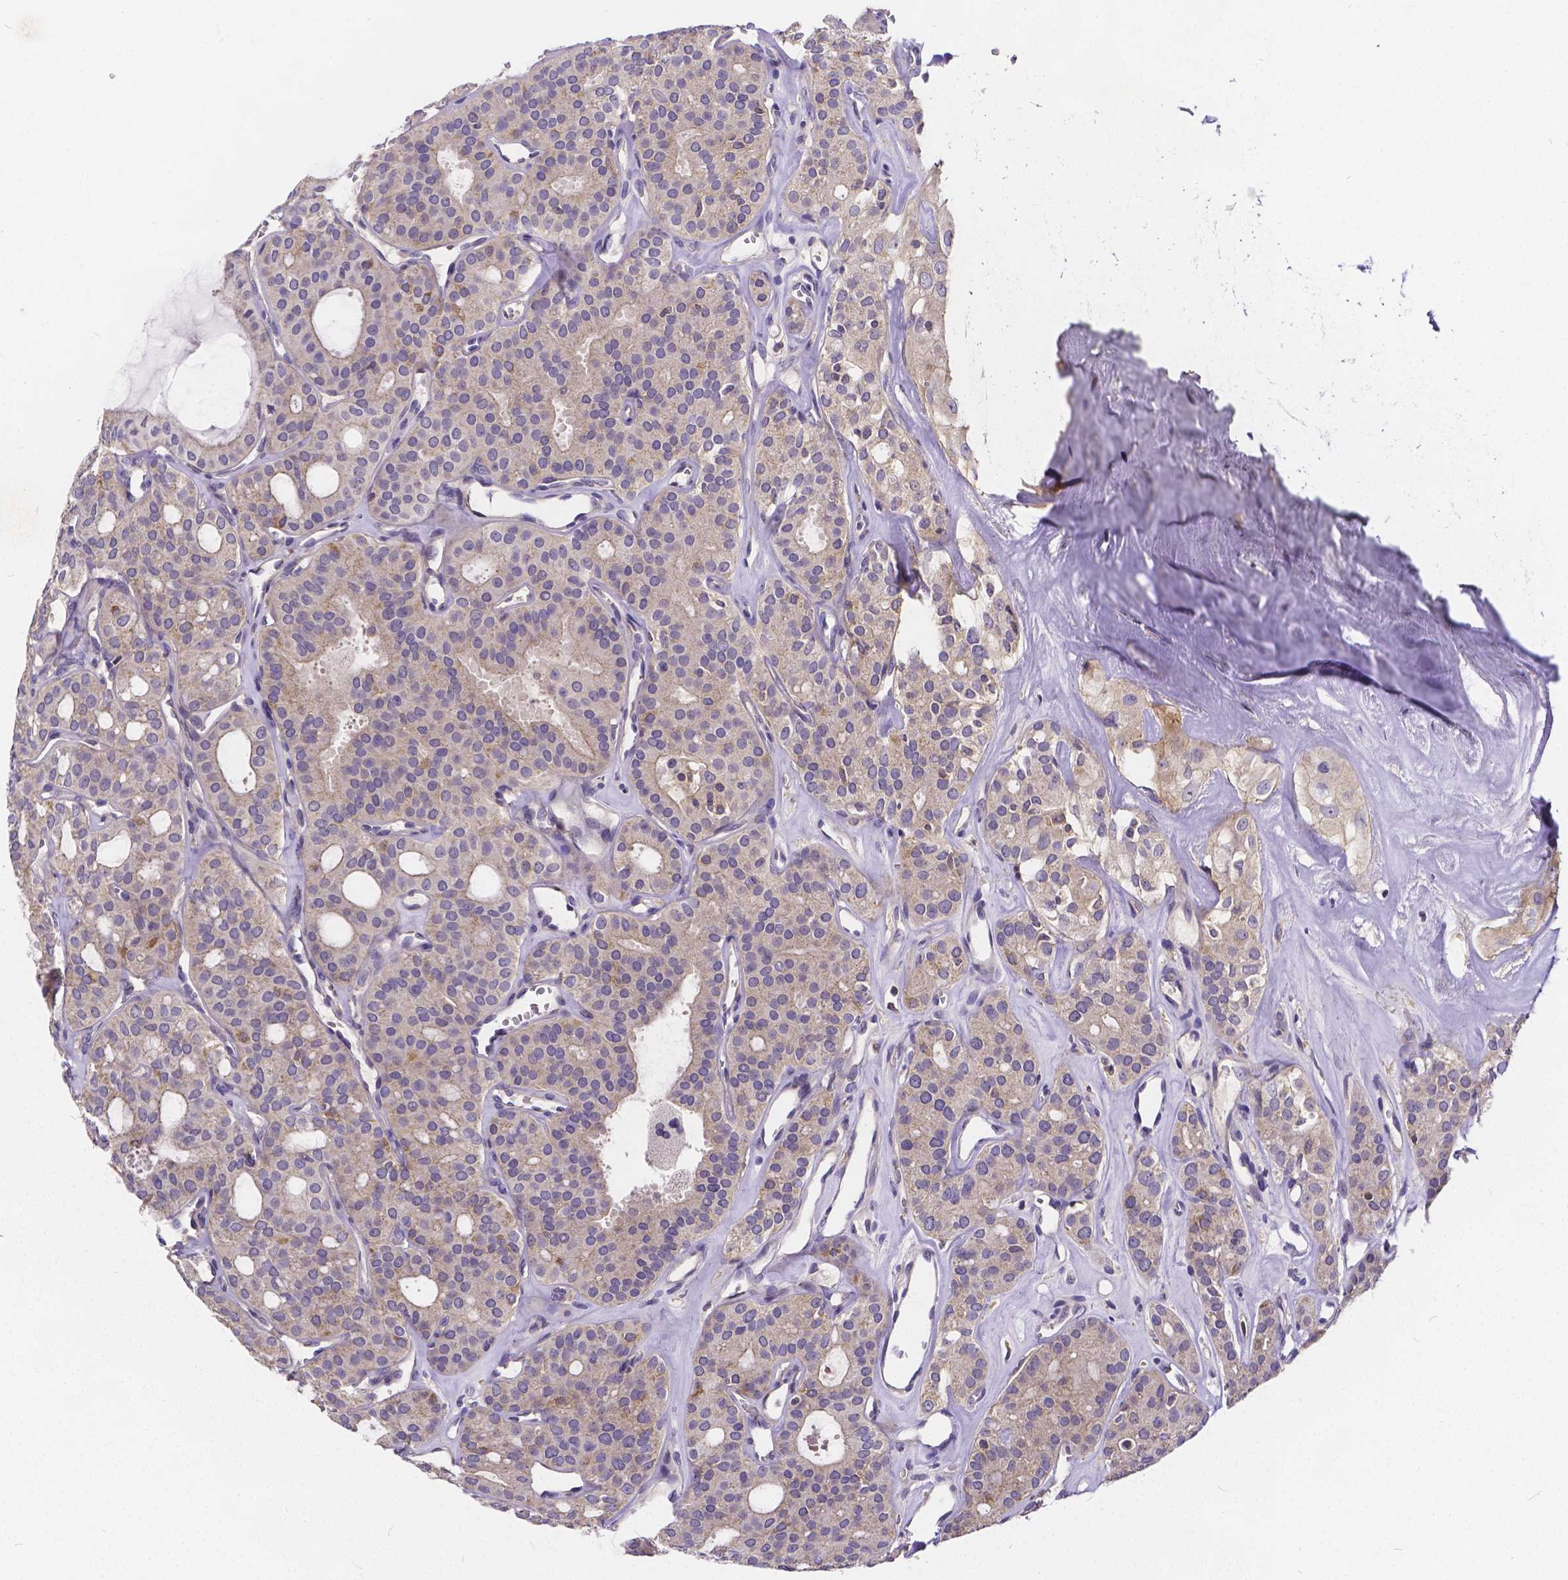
{"staining": {"intensity": "negative", "quantity": "none", "location": "none"}, "tissue": "thyroid cancer", "cell_type": "Tumor cells", "image_type": "cancer", "snomed": [{"axis": "morphology", "description": "Follicular adenoma carcinoma, NOS"}, {"axis": "topography", "description": "Thyroid gland"}], "caption": "Thyroid follicular adenoma carcinoma was stained to show a protein in brown. There is no significant positivity in tumor cells. The staining was performed using DAB (3,3'-diaminobenzidine) to visualize the protein expression in brown, while the nuclei were stained in blue with hematoxylin (Magnification: 20x).", "gene": "GLRB", "patient": {"sex": "male", "age": 75}}